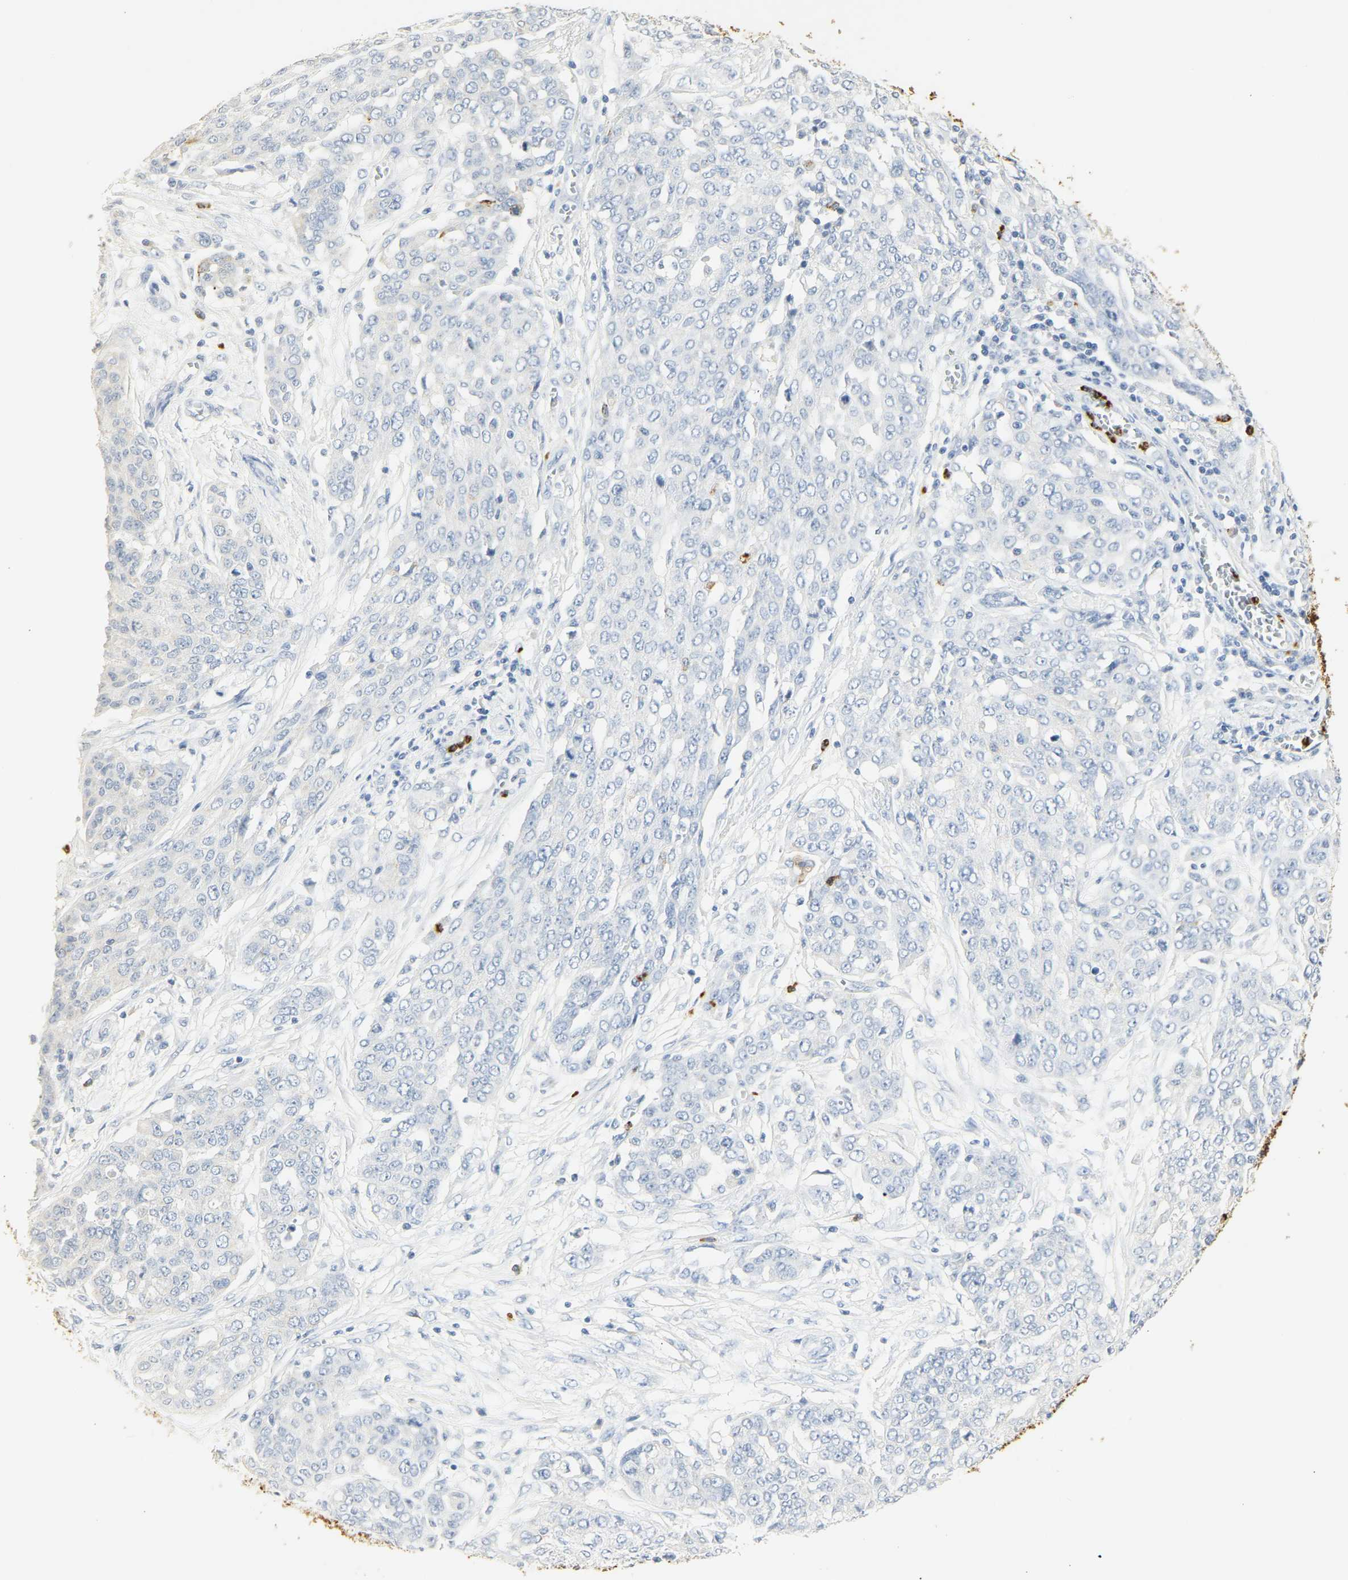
{"staining": {"intensity": "negative", "quantity": "none", "location": "none"}, "tissue": "ovarian cancer", "cell_type": "Tumor cells", "image_type": "cancer", "snomed": [{"axis": "morphology", "description": "Cystadenocarcinoma, serous, NOS"}, {"axis": "topography", "description": "Soft tissue"}, {"axis": "topography", "description": "Ovary"}], "caption": "Tumor cells are negative for brown protein staining in ovarian cancer.", "gene": "CEACAM5", "patient": {"sex": "female", "age": 57}}